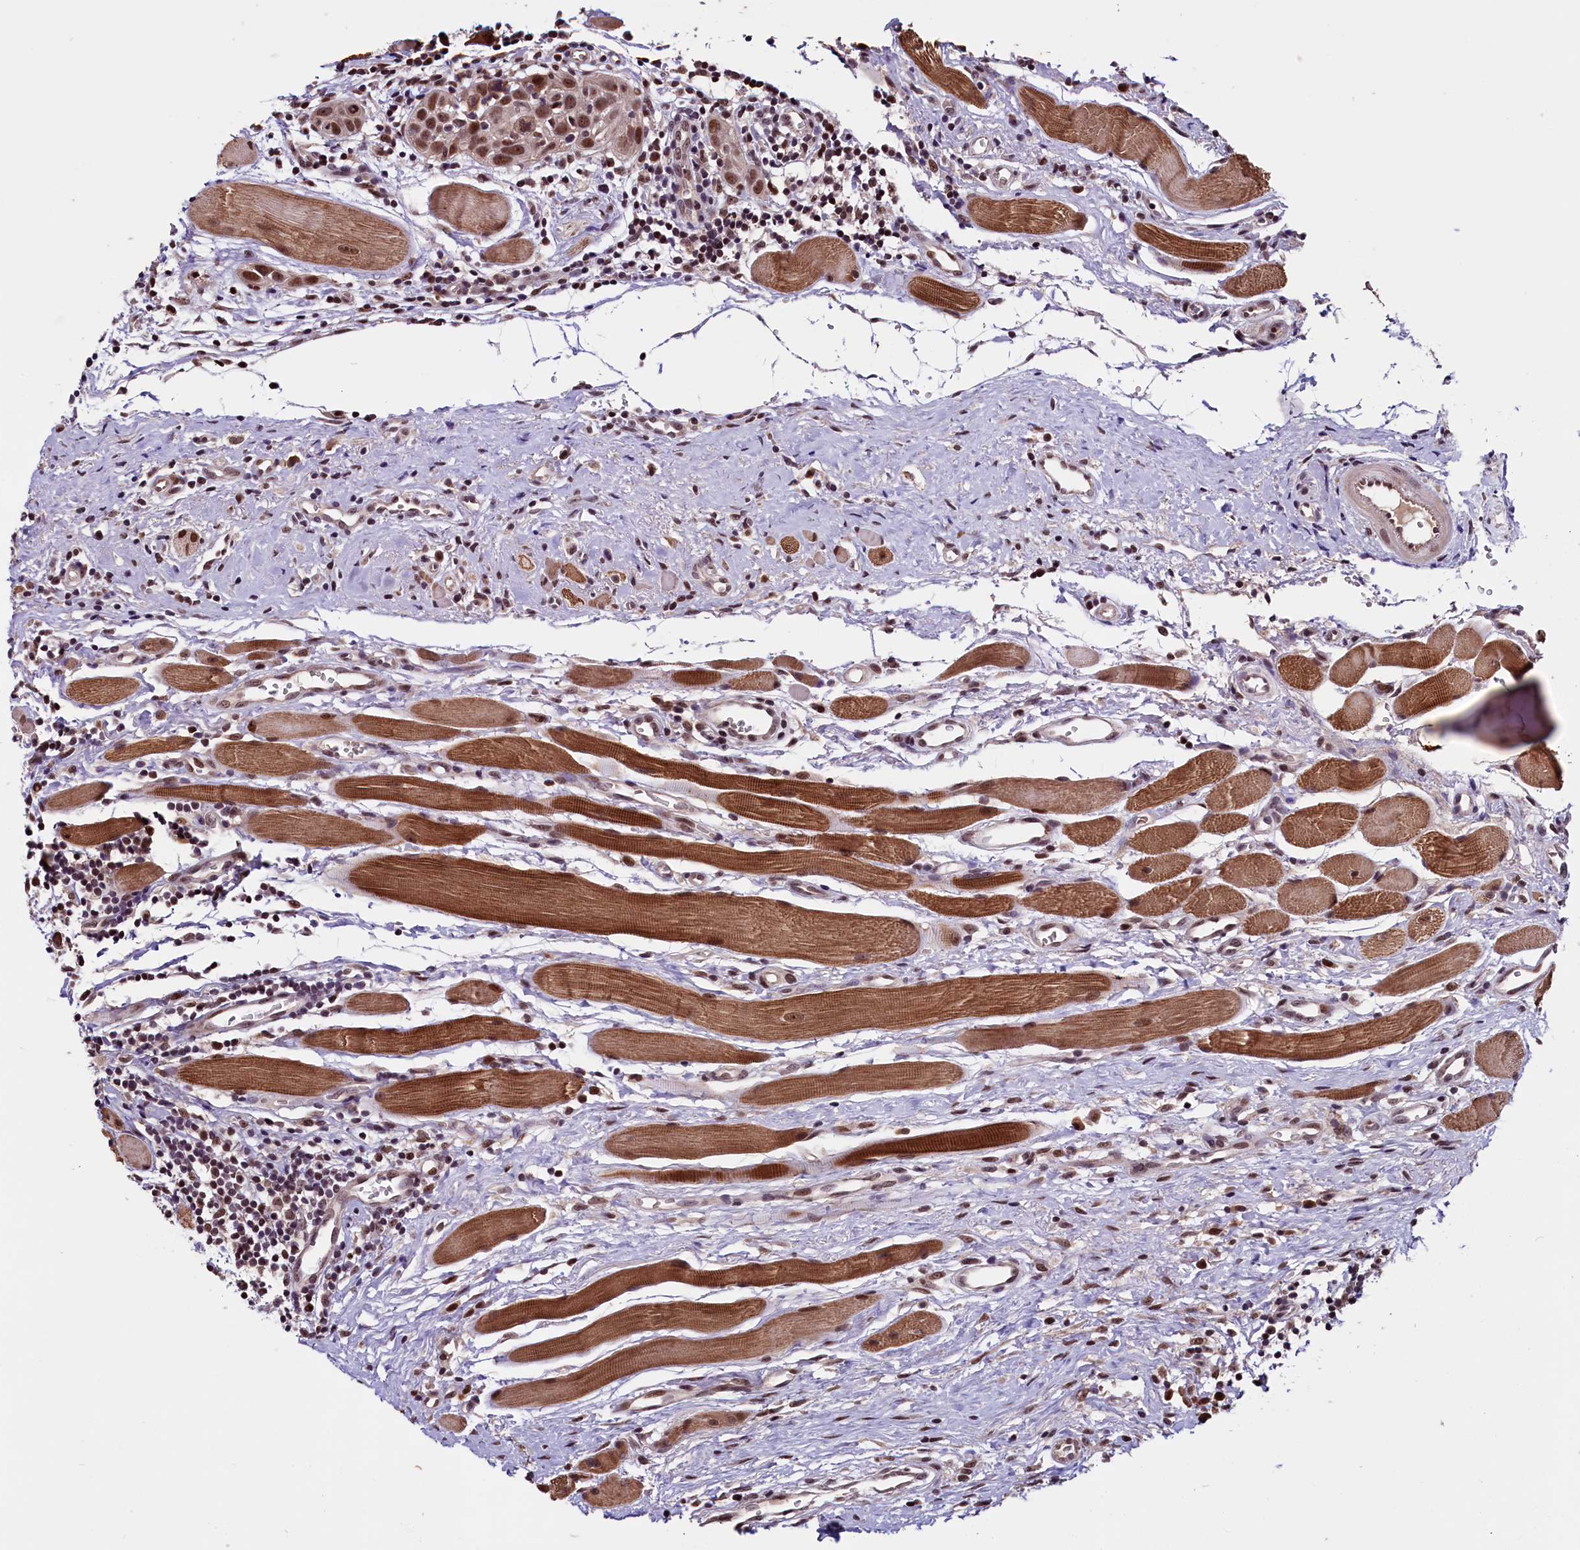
{"staining": {"intensity": "moderate", "quantity": ">75%", "location": "nuclear"}, "tissue": "head and neck cancer", "cell_type": "Tumor cells", "image_type": "cancer", "snomed": [{"axis": "morphology", "description": "Squamous cell carcinoma, NOS"}, {"axis": "topography", "description": "Oral tissue"}, {"axis": "topography", "description": "Head-Neck"}], "caption": "DAB (3,3'-diaminobenzidine) immunohistochemical staining of head and neck cancer reveals moderate nuclear protein staining in approximately >75% of tumor cells.", "gene": "RNMT", "patient": {"sex": "female", "age": 50}}